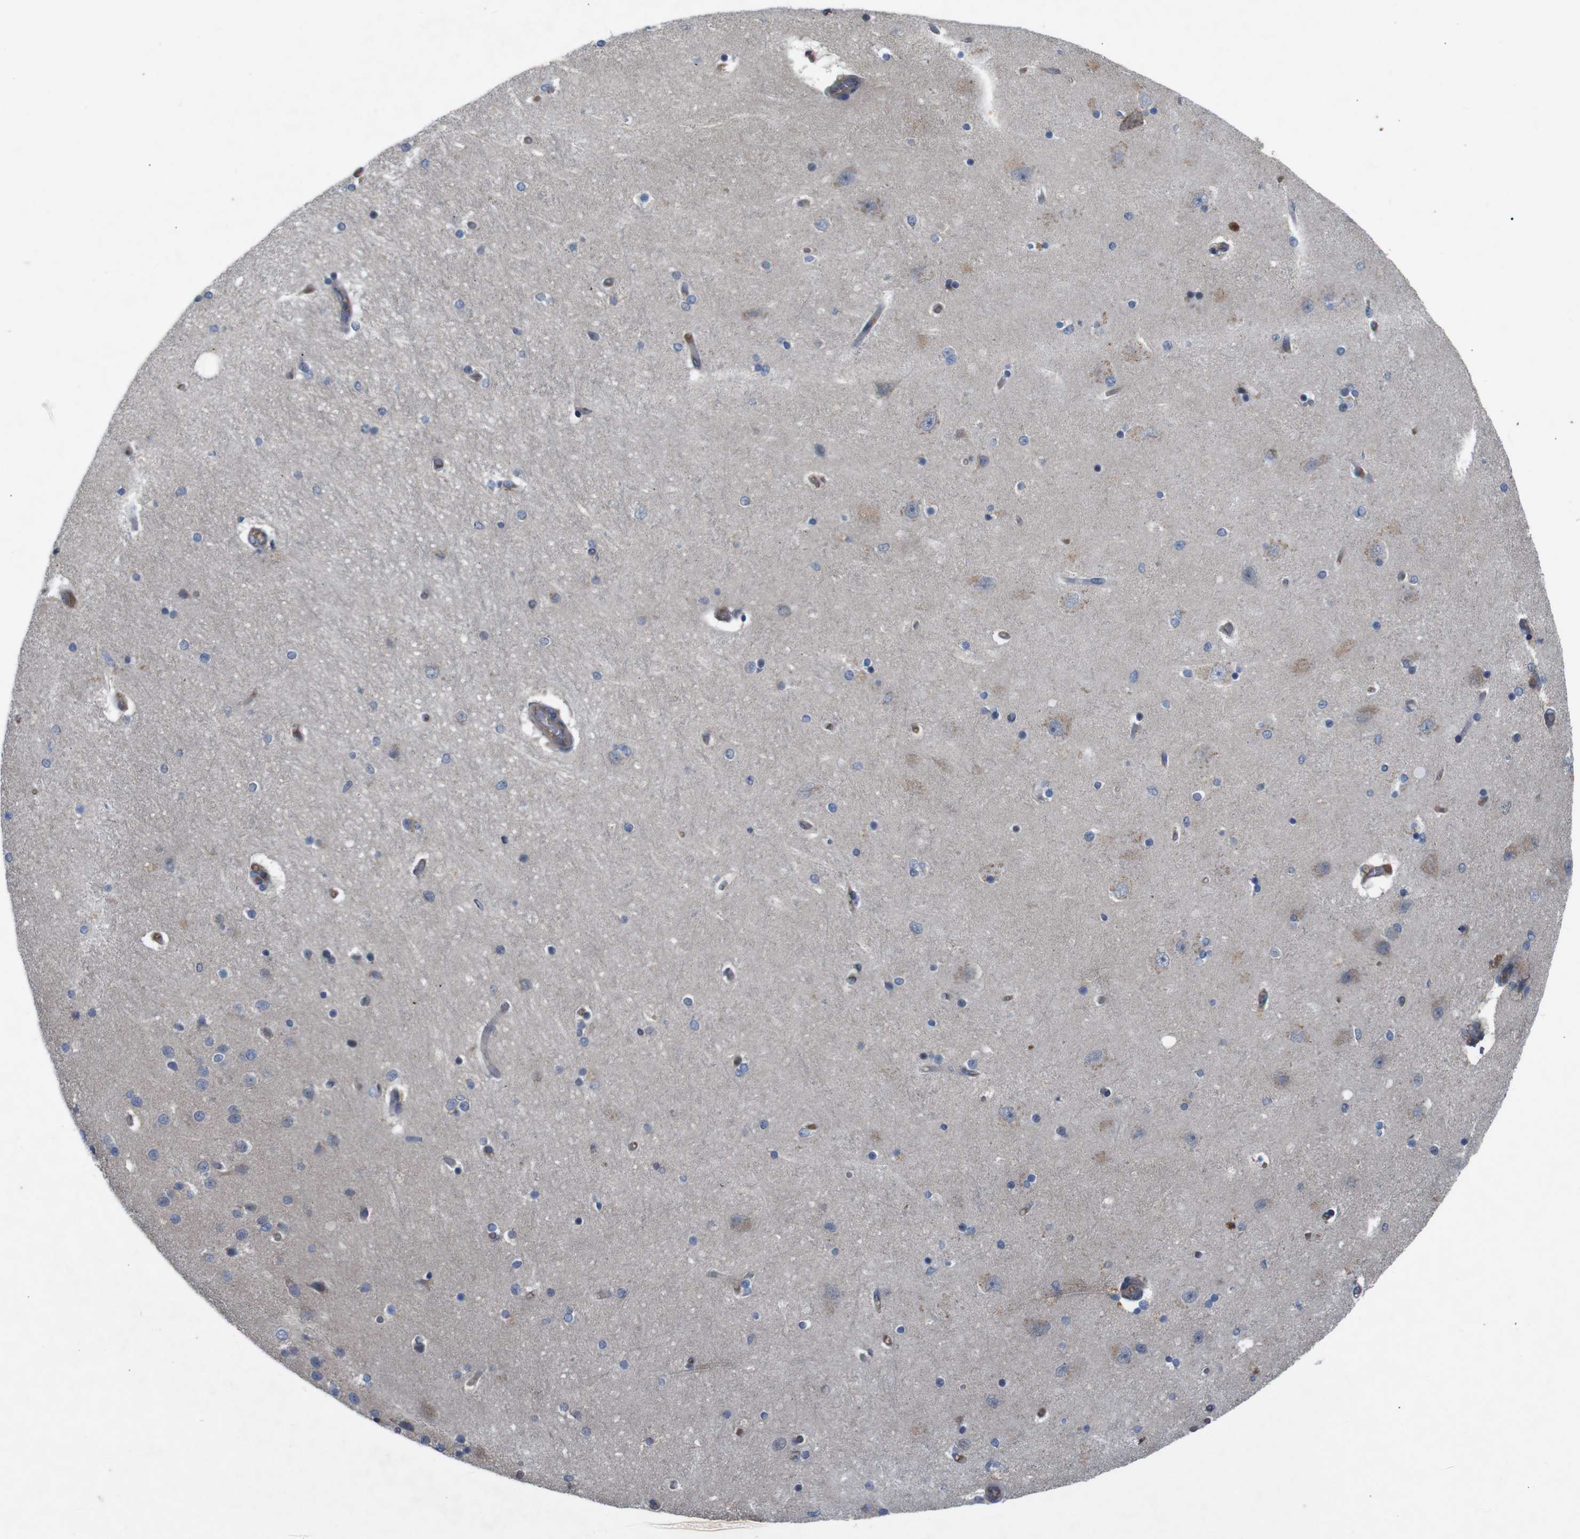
{"staining": {"intensity": "weak", "quantity": "<25%", "location": "cytoplasmic/membranous"}, "tissue": "hippocampus", "cell_type": "Glial cells", "image_type": "normal", "snomed": [{"axis": "morphology", "description": "Normal tissue, NOS"}, {"axis": "topography", "description": "Hippocampus"}], "caption": "An IHC photomicrograph of unremarkable hippocampus is shown. There is no staining in glial cells of hippocampus. Brightfield microscopy of immunohistochemistry (IHC) stained with DAB (brown) and hematoxylin (blue), captured at high magnification.", "gene": "PTPN1", "patient": {"sex": "female", "age": 54}}